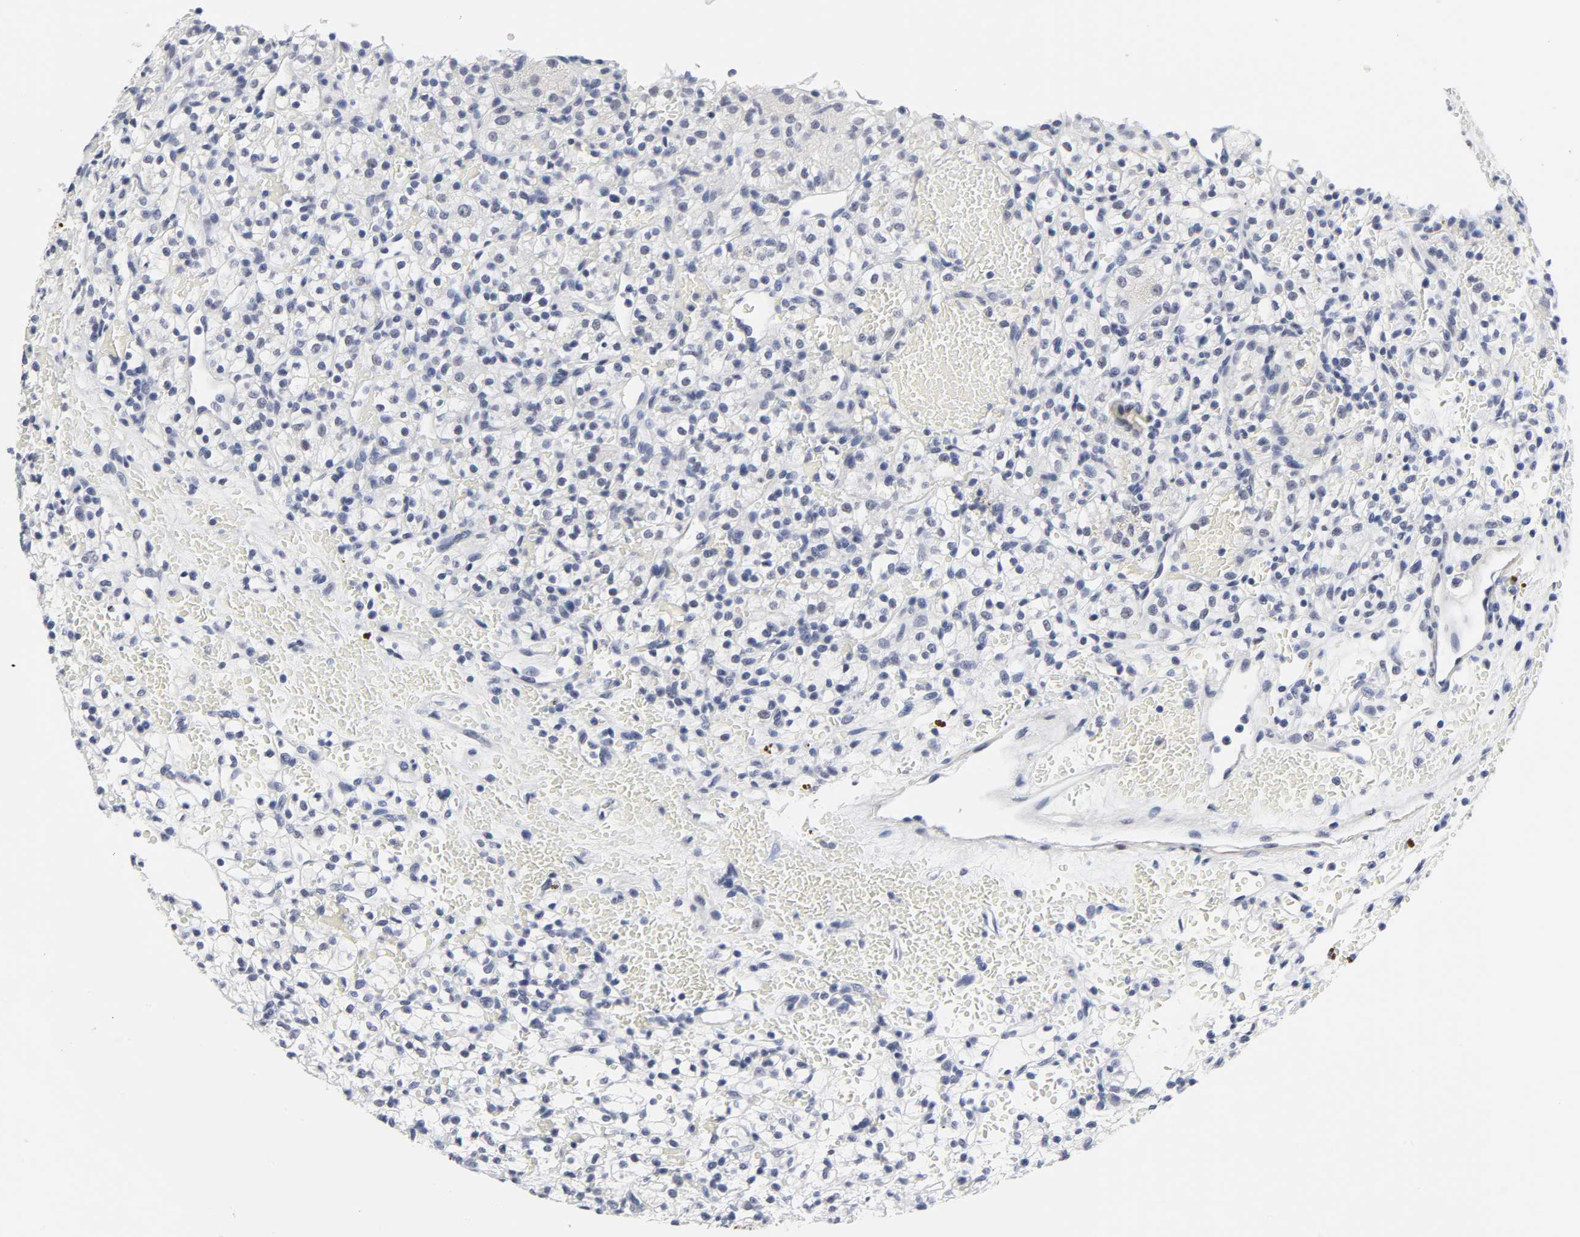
{"staining": {"intensity": "negative", "quantity": "none", "location": "none"}, "tissue": "renal cancer", "cell_type": "Tumor cells", "image_type": "cancer", "snomed": [{"axis": "morphology", "description": "Adenocarcinoma, NOS"}, {"axis": "topography", "description": "Kidney"}], "caption": "Renal cancer stained for a protein using immunohistochemistry (IHC) reveals no staining tumor cells.", "gene": "GRHL2", "patient": {"sex": "female", "age": 60}}